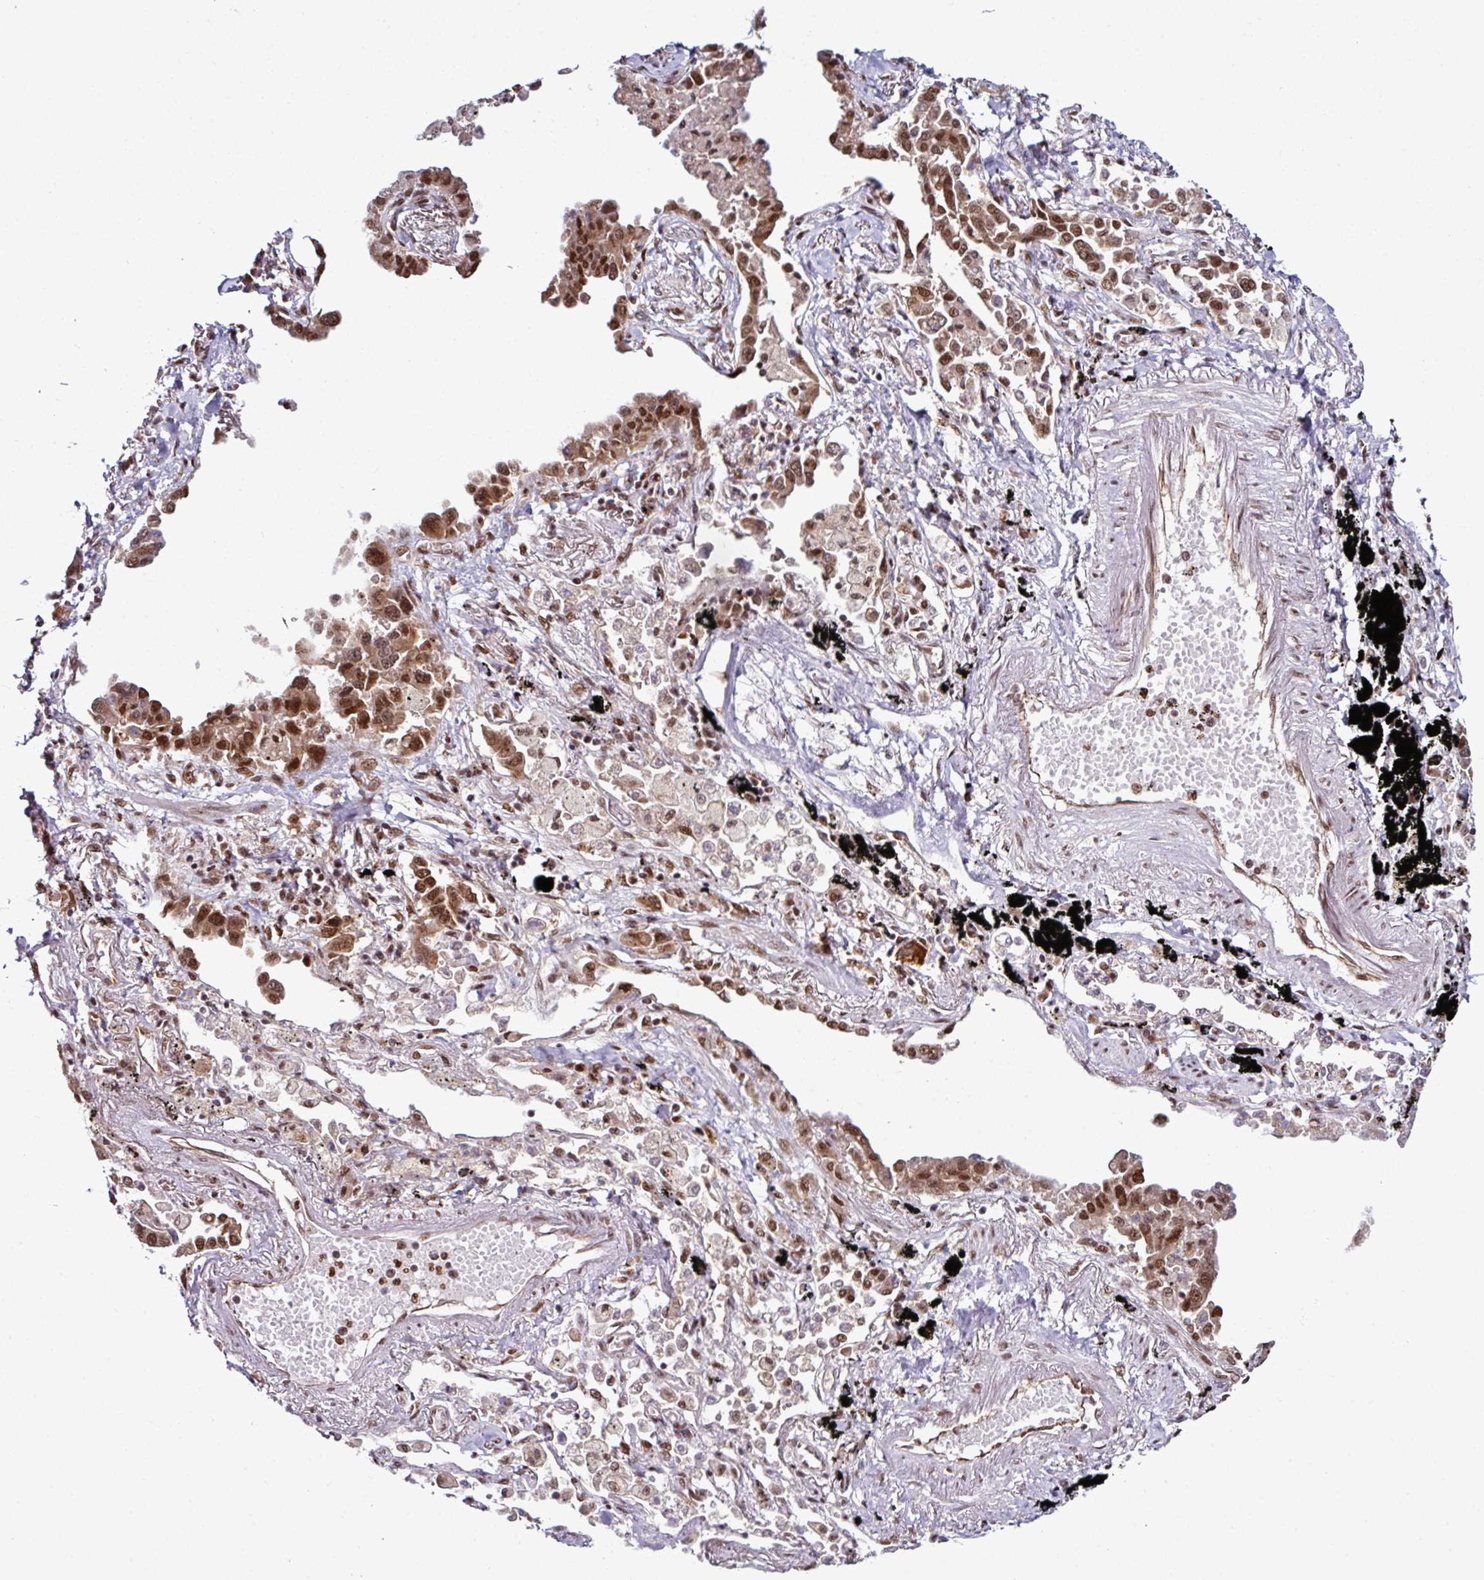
{"staining": {"intensity": "moderate", "quantity": ">75%", "location": "cytoplasmic/membranous,nuclear"}, "tissue": "lung cancer", "cell_type": "Tumor cells", "image_type": "cancer", "snomed": [{"axis": "morphology", "description": "Adenocarcinoma, NOS"}, {"axis": "topography", "description": "Lung"}], "caption": "Adenocarcinoma (lung) stained with a brown dye displays moderate cytoplasmic/membranous and nuclear positive staining in approximately >75% of tumor cells.", "gene": "MORF4L2", "patient": {"sex": "male", "age": 67}}